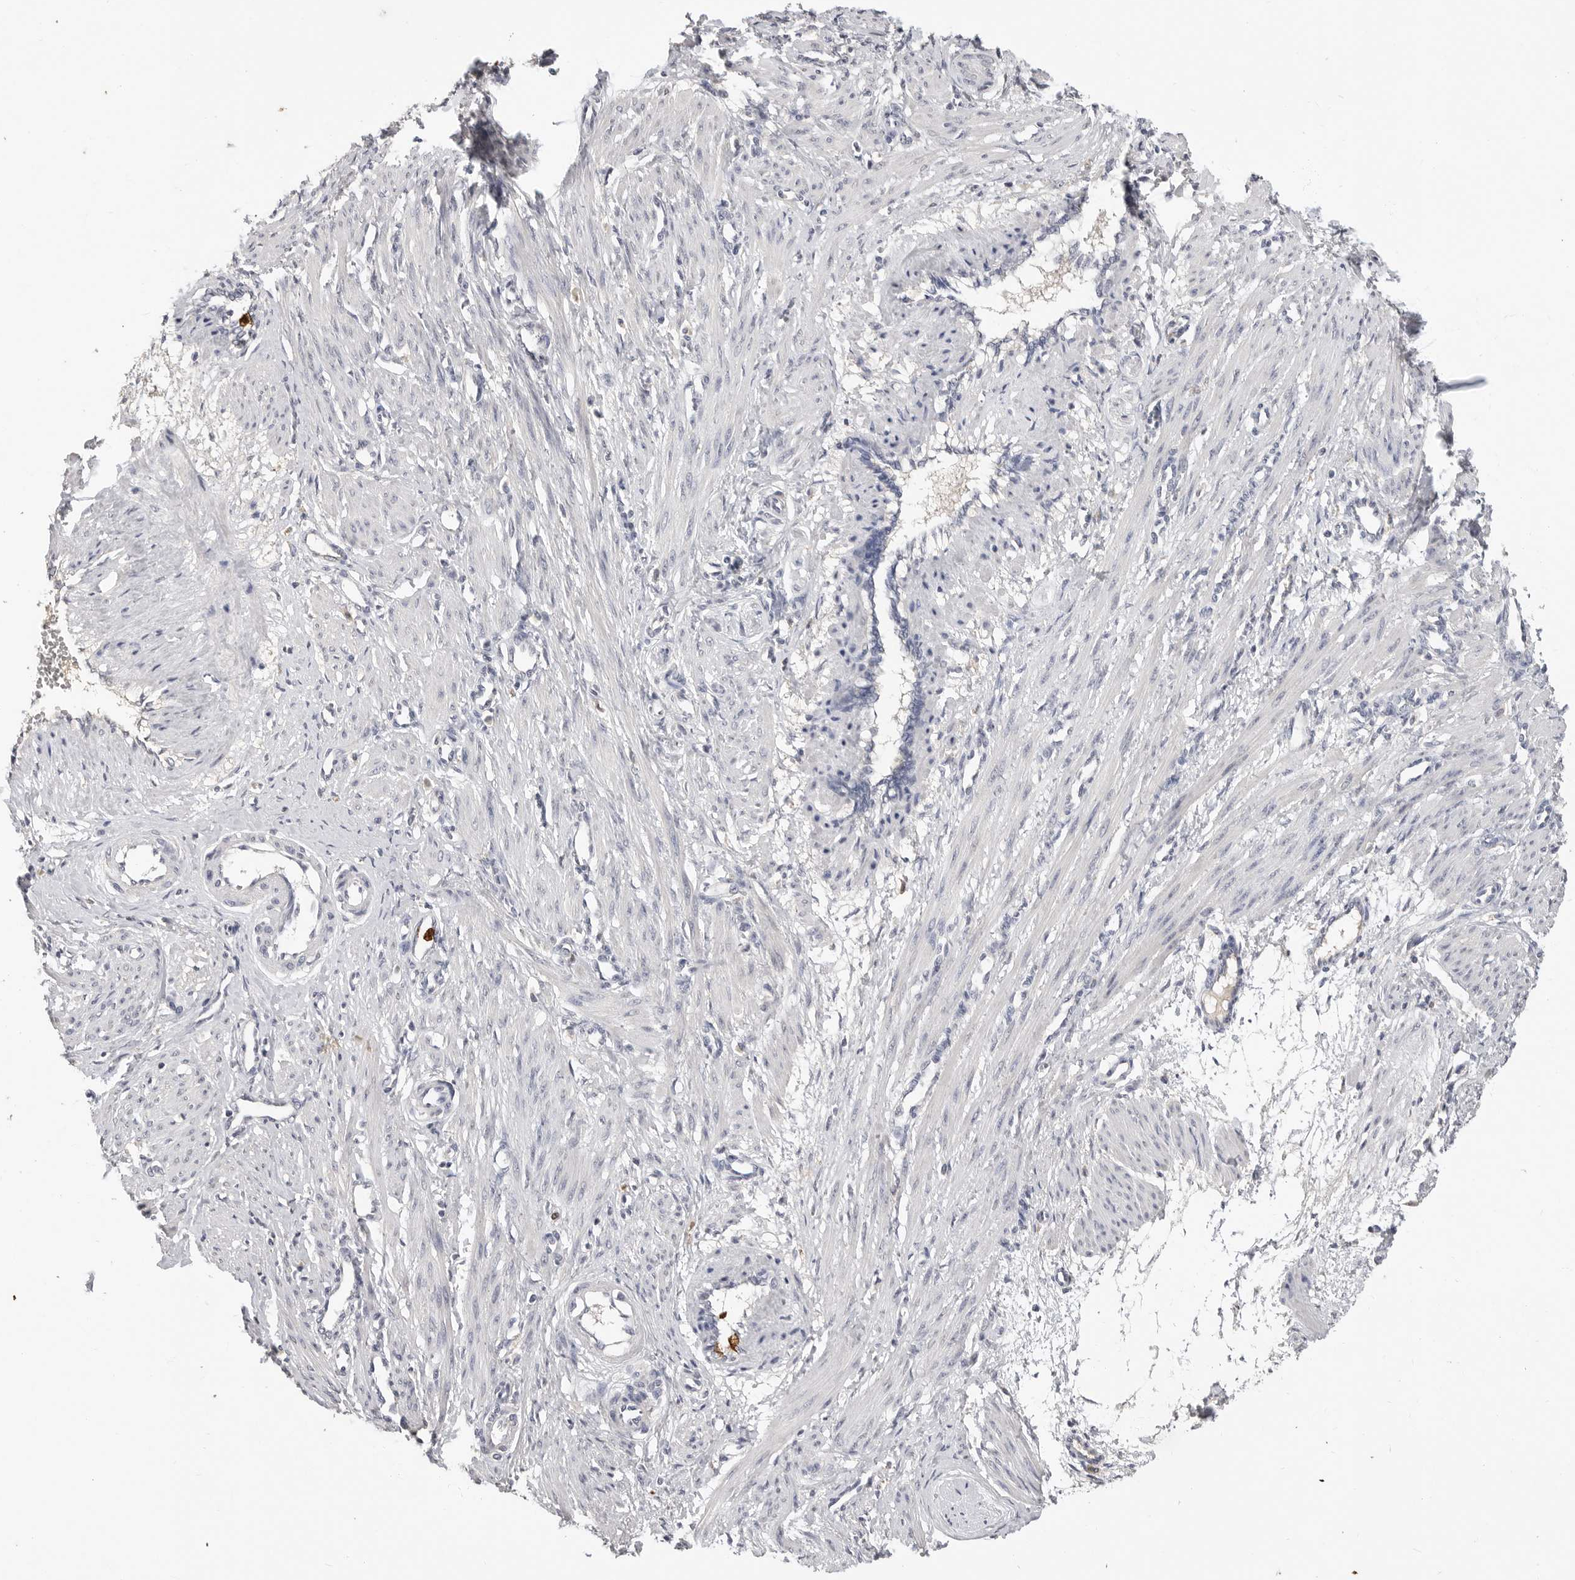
{"staining": {"intensity": "negative", "quantity": "none", "location": "none"}, "tissue": "smooth muscle", "cell_type": "Smooth muscle cells", "image_type": "normal", "snomed": [{"axis": "morphology", "description": "Normal tissue, NOS"}, {"axis": "topography", "description": "Endometrium"}], "caption": "There is no significant expression in smooth muscle cells of smooth muscle. (DAB immunohistochemistry with hematoxylin counter stain).", "gene": "LTBR", "patient": {"sex": "female", "age": 33}}